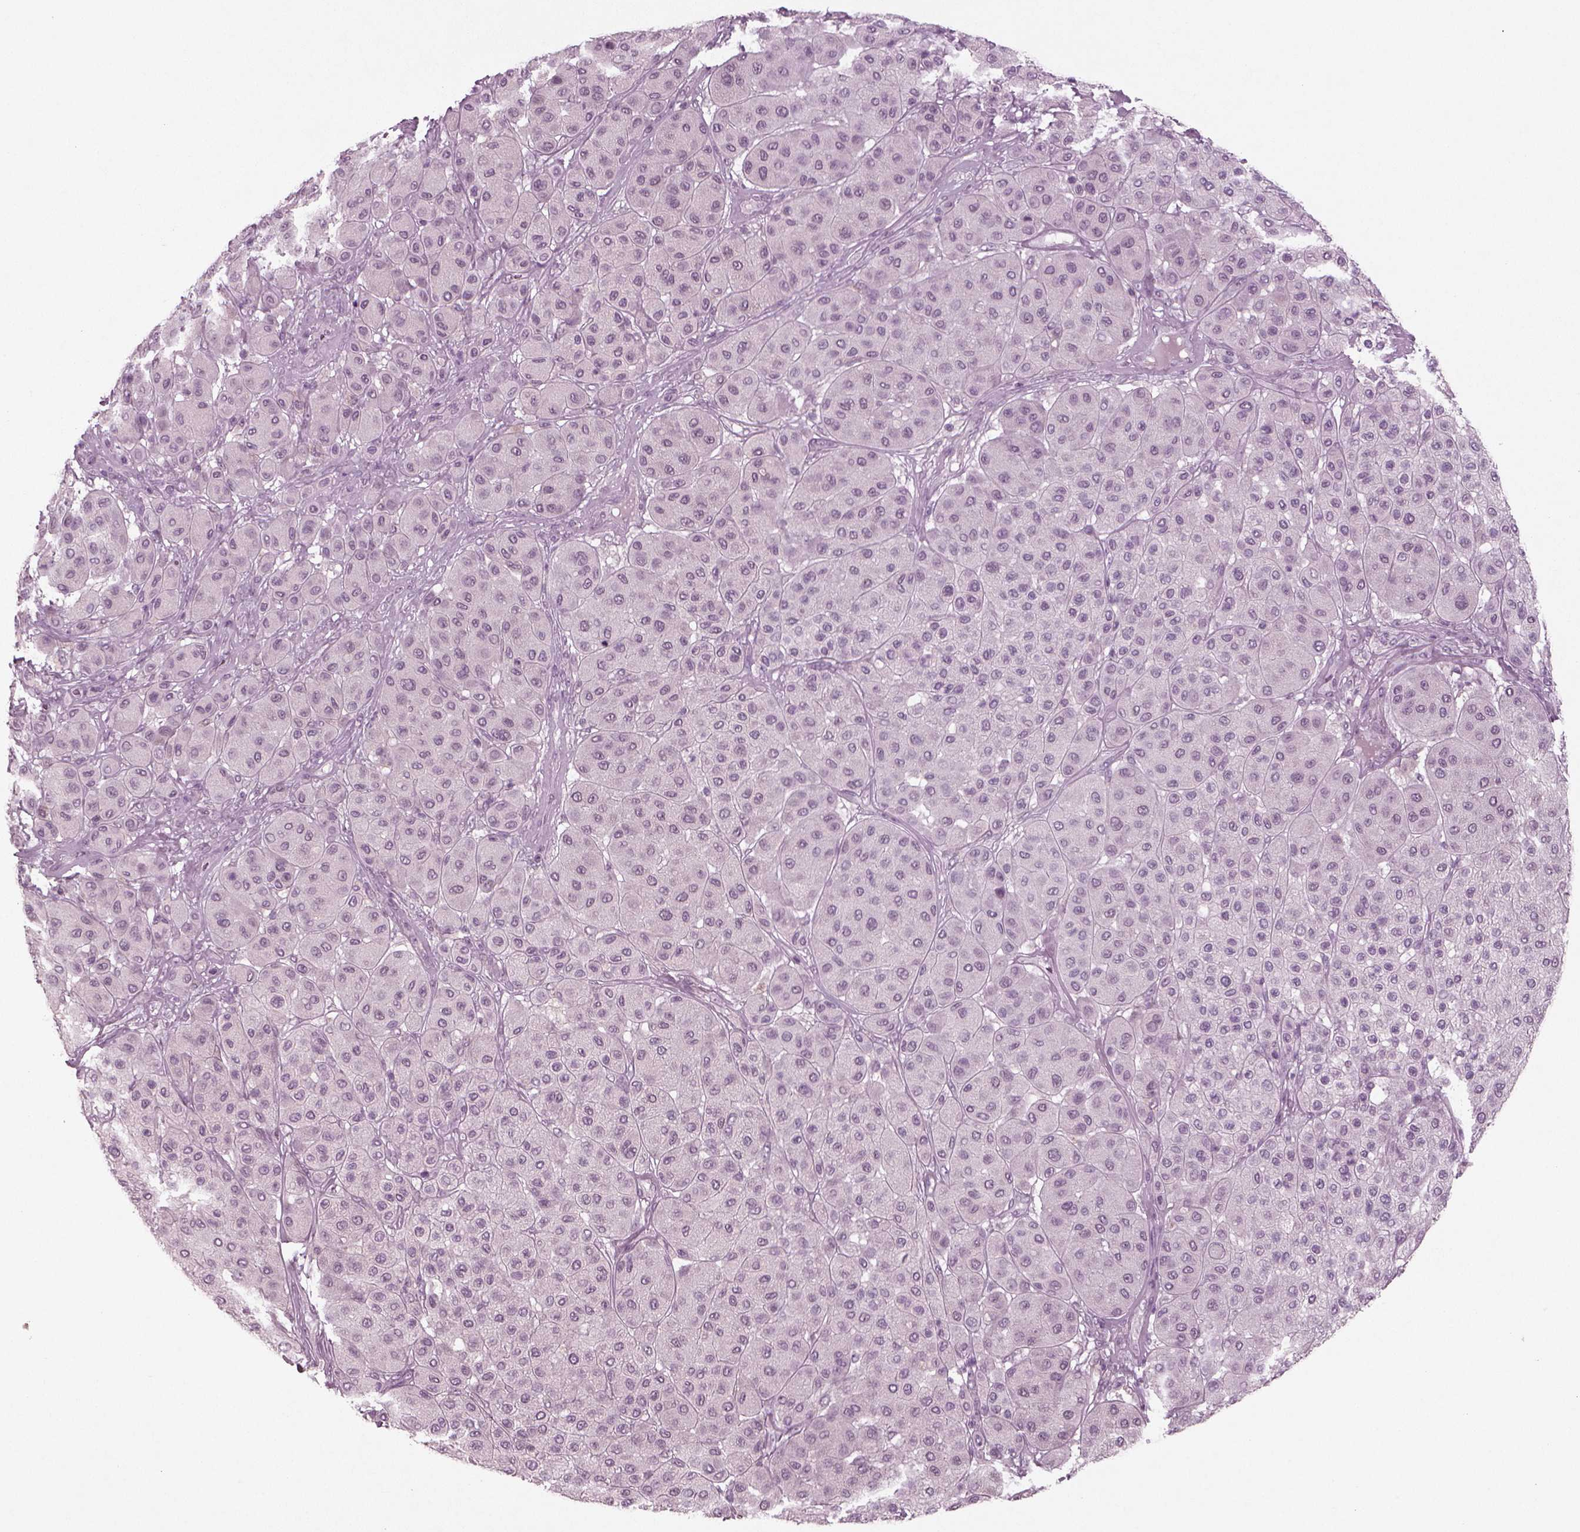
{"staining": {"intensity": "negative", "quantity": "none", "location": "none"}, "tissue": "melanoma", "cell_type": "Tumor cells", "image_type": "cancer", "snomed": [{"axis": "morphology", "description": "Malignant melanoma, Metastatic site"}, {"axis": "topography", "description": "Smooth muscle"}], "caption": "A high-resolution photomicrograph shows IHC staining of melanoma, which reveals no significant expression in tumor cells.", "gene": "MGAT4D", "patient": {"sex": "male", "age": 41}}